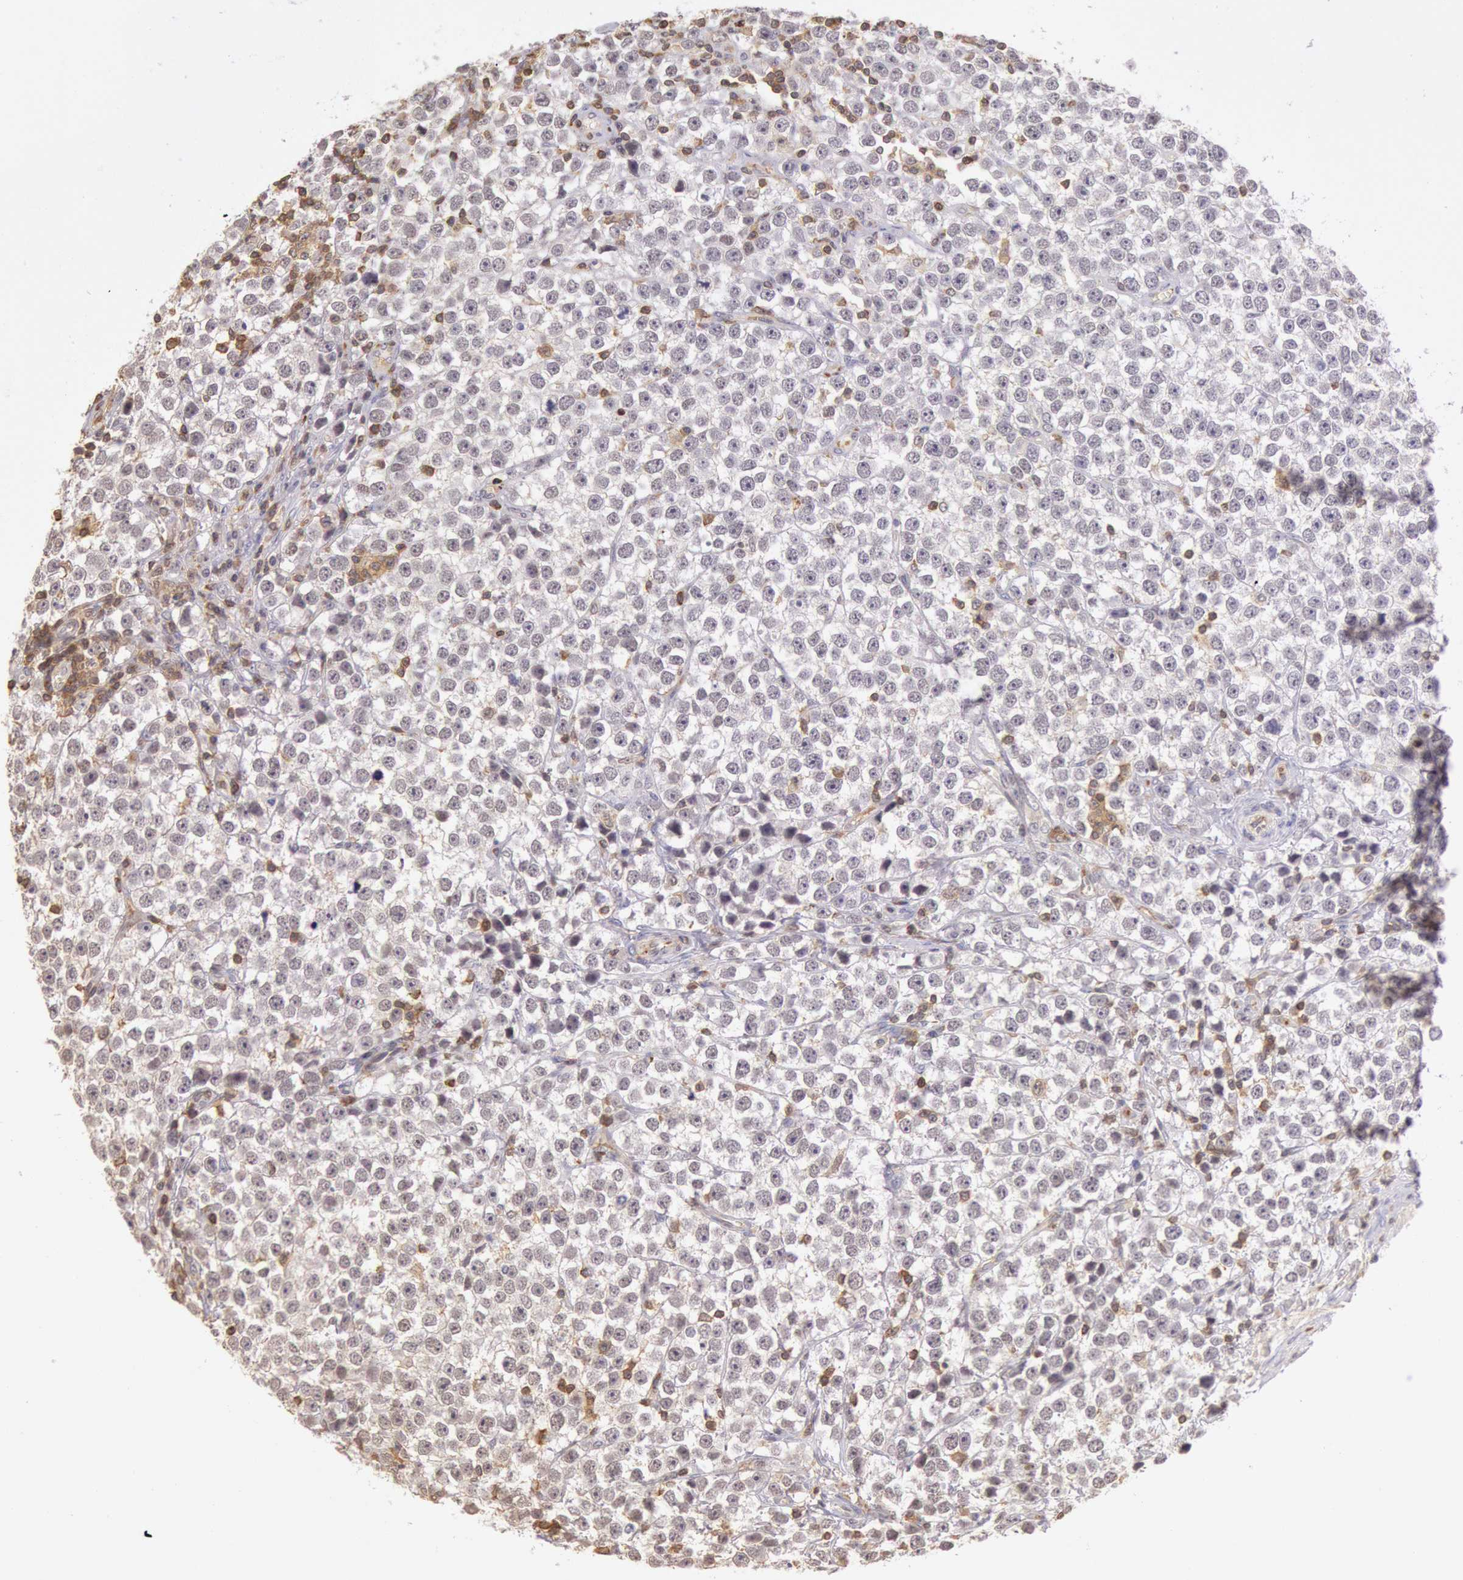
{"staining": {"intensity": "weak", "quantity": "25%-75%", "location": "nuclear"}, "tissue": "testis cancer", "cell_type": "Tumor cells", "image_type": "cancer", "snomed": [{"axis": "morphology", "description": "Seminoma, NOS"}, {"axis": "topography", "description": "Testis"}], "caption": "Immunohistochemical staining of seminoma (testis) displays weak nuclear protein expression in about 25%-75% of tumor cells. The protein is stained brown, and the nuclei are stained in blue (DAB IHC with brightfield microscopy, high magnification).", "gene": "HIF1A", "patient": {"sex": "male", "age": 25}}